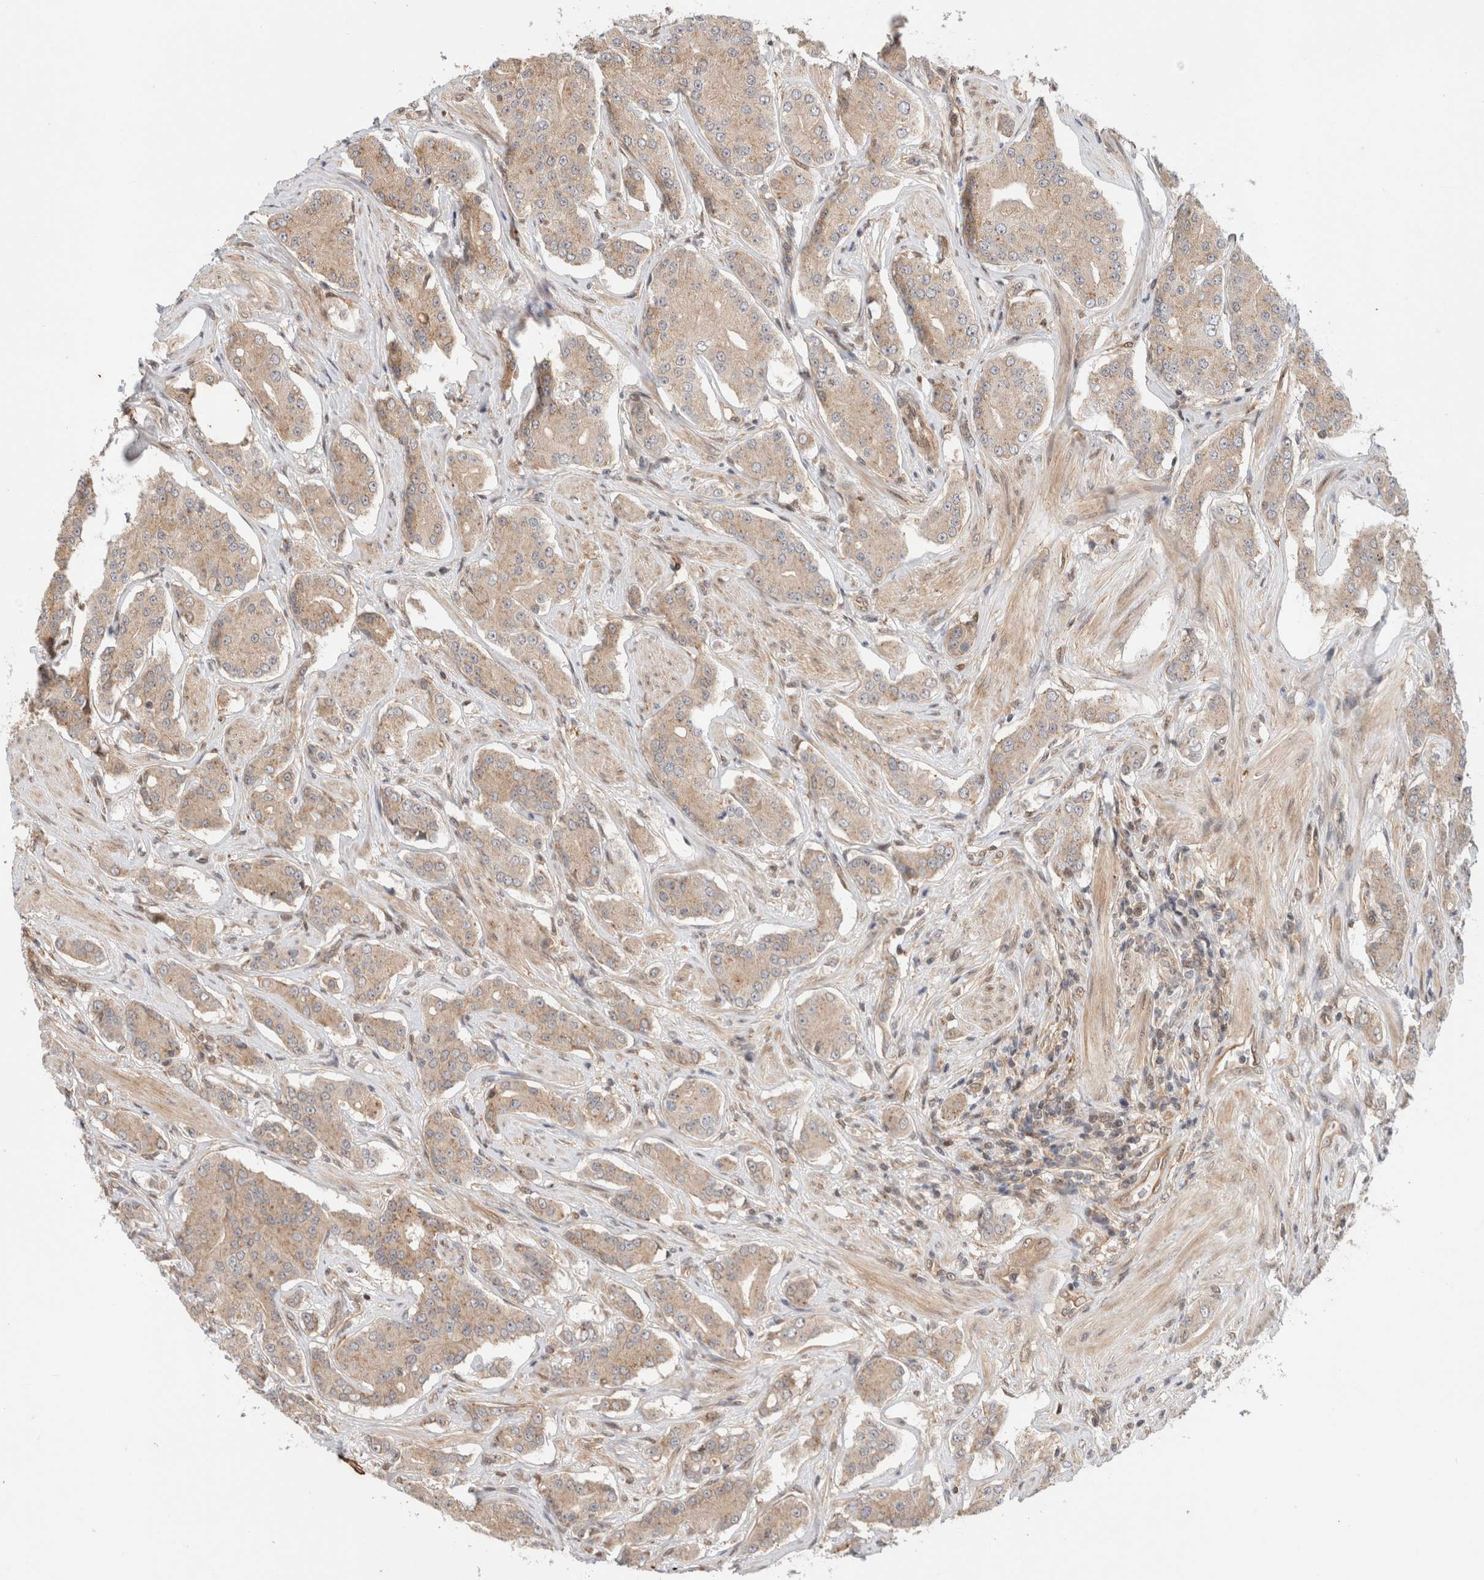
{"staining": {"intensity": "weak", "quantity": ">75%", "location": "cytoplasmic/membranous"}, "tissue": "prostate cancer", "cell_type": "Tumor cells", "image_type": "cancer", "snomed": [{"axis": "morphology", "description": "Adenocarcinoma, High grade"}, {"axis": "topography", "description": "Prostate"}], "caption": "Immunohistochemical staining of prostate adenocarcinoma (high-grade) shows low levels of weak cytoplasmic/membranous staining in about >75% of tumor cells.", "gene": "OTUD6B", "patient": {"sex": "male", "age": 71}}